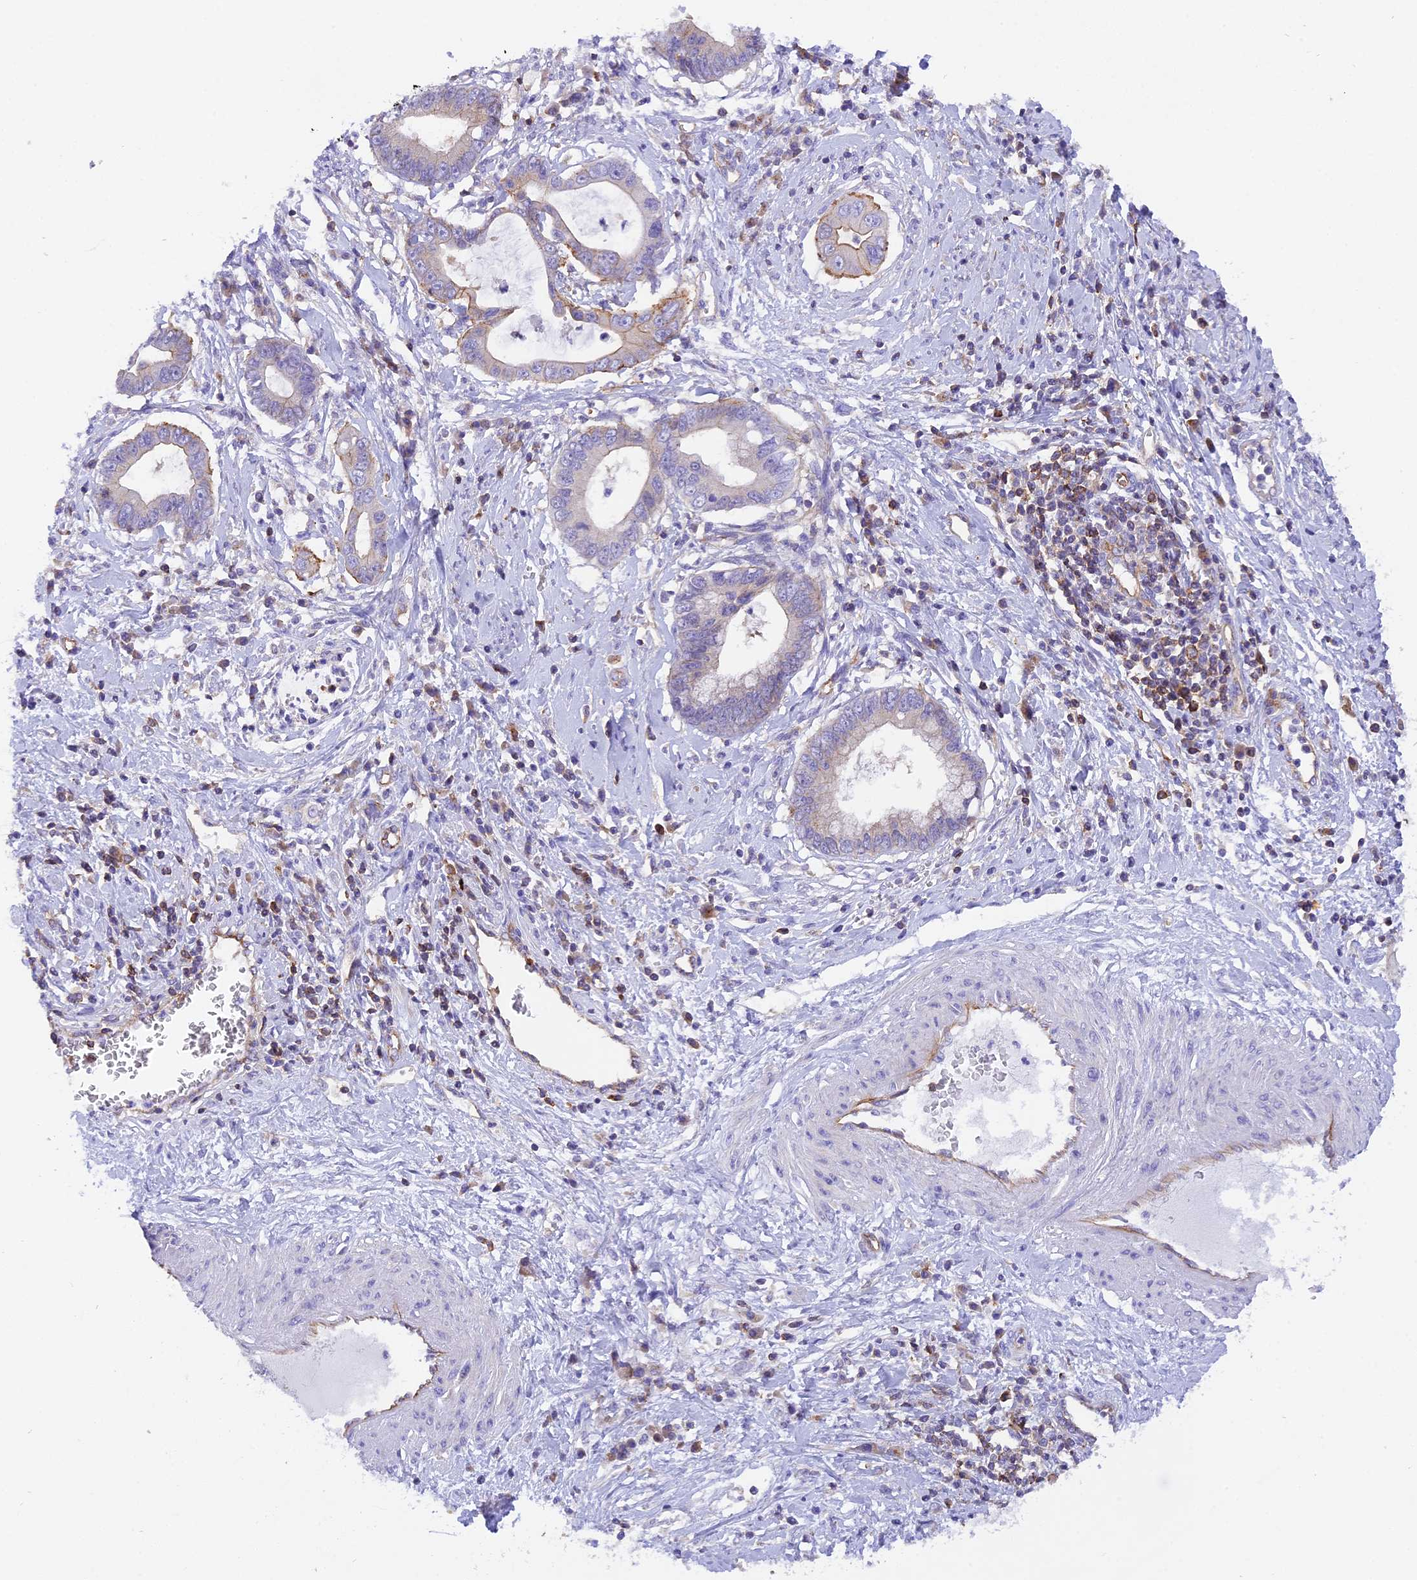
{"staining": {"intensity": "weak", "quantity": "<25%", "location": "cytoplasmic/membranous"}, "tissue": "cervical cancer", "cell_type": "Tumor cells", "image_type": "cancer", "snomed": [{"axis": "morphology", "description": "Adenocarcinoma, NOS"}, {"axis": "topography", "description": "Cervix"}], "caption": "Protein analysis of cervical cancer displays no significant positivity in tumor cells.", "gene": "FAM193A", "patient": {"sex": "female", "age": 44}}